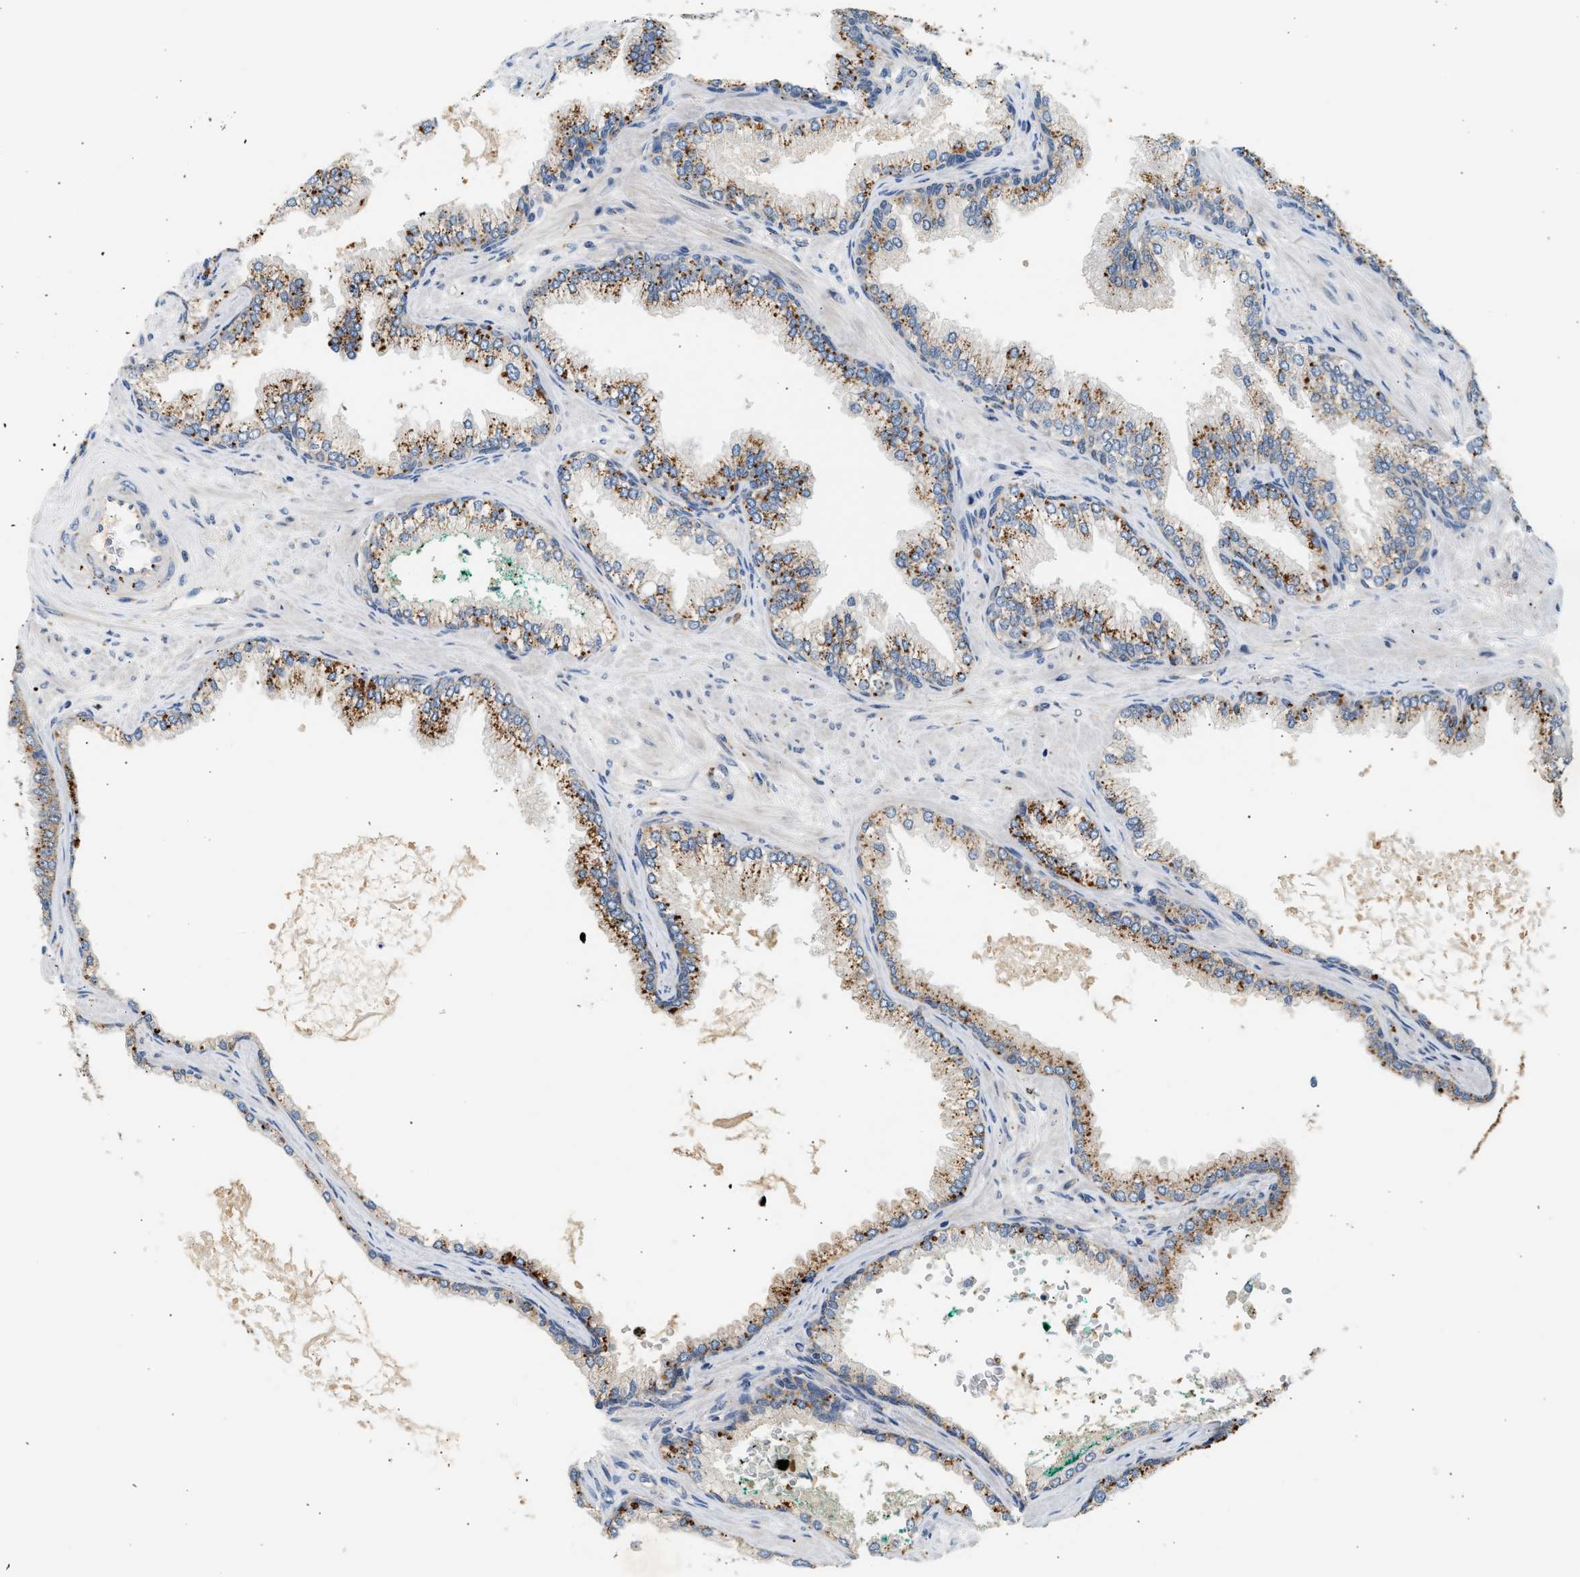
{"staining": {"intensity": "moderate", "quantity": ">75%", "location": "cytoplasmic/membranous"}, "tissue": "prostate cancer", "cell_type": "Tumor cells", "image_type": "cancer", "snomed": [{"axis": "morphology", "description": "Adenocarcinoma, High grade"}, {"axis": "topography", "description": "Prostate"}], "caption": "IHC histopathology image of human prostate adenocarcinoma (high-grade) stained for a protein (brown), which reveals medium levels of moderate cytoplasmic/membranous positivity in approximately >75% of tumor cells.", "gene": "ENTHD1", "patient": {"sex": "male", "age": 71}}